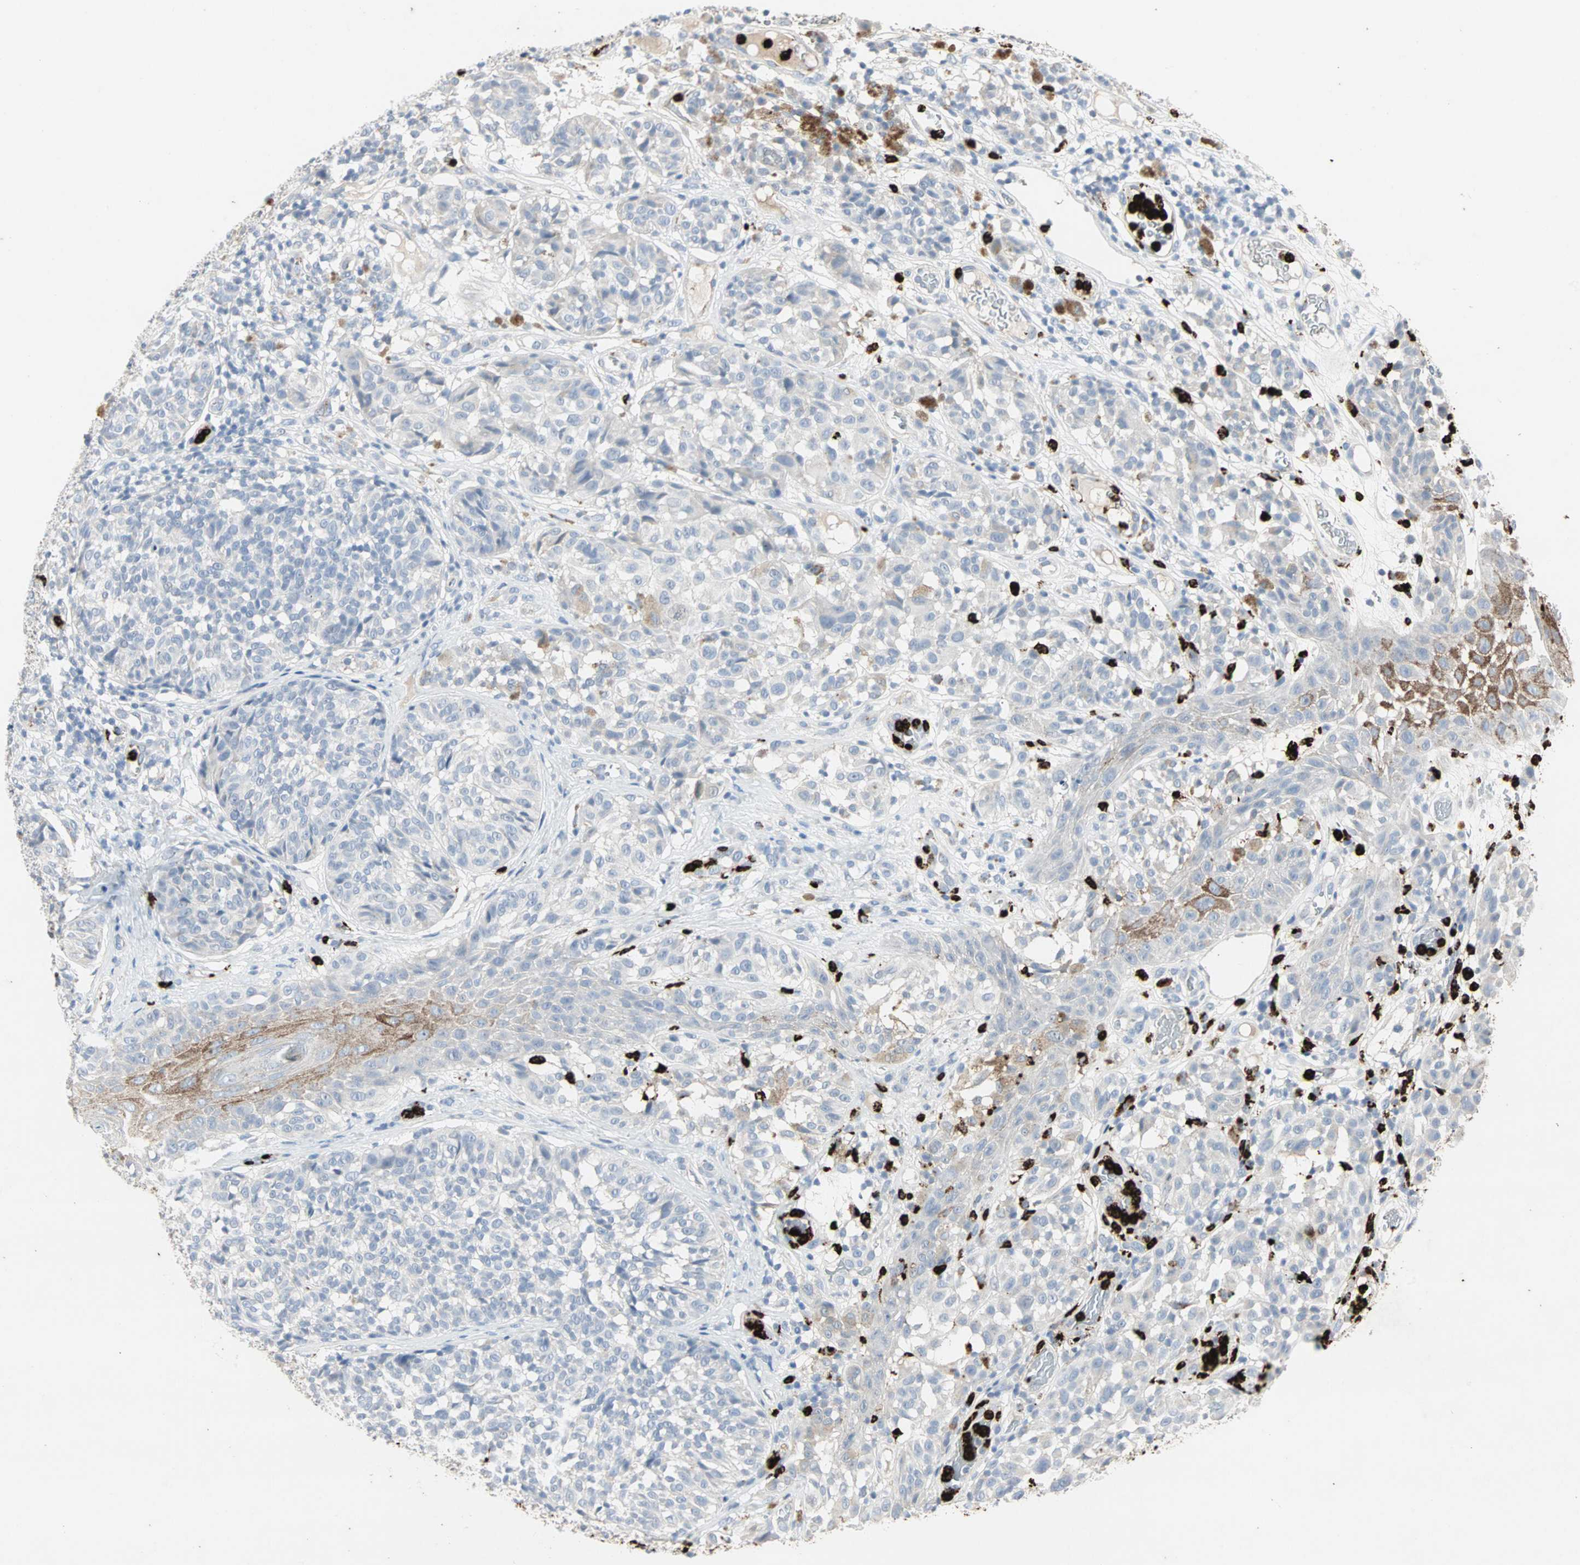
{"staining": {"intensity": "moderate", "quantity": "<25%", "location": "cytoplasmic/membranous"}, "tissue": "melanoma", "cell_type": "Tumor cells", "image_type": "cancer", "snomed": [{"axis": "morphology", "description": "Malignant melanoma, NOS"}, {"axis": "topography", "description": "Skin"}], "caption": "Brown immunohistochemical staining in melanoma demonstrates moderate cytoplasmic/membranous staining in about <25% of tumor cells.", "gene": "CEACAM6", "patient": {"sex": "female", "age": 46}}